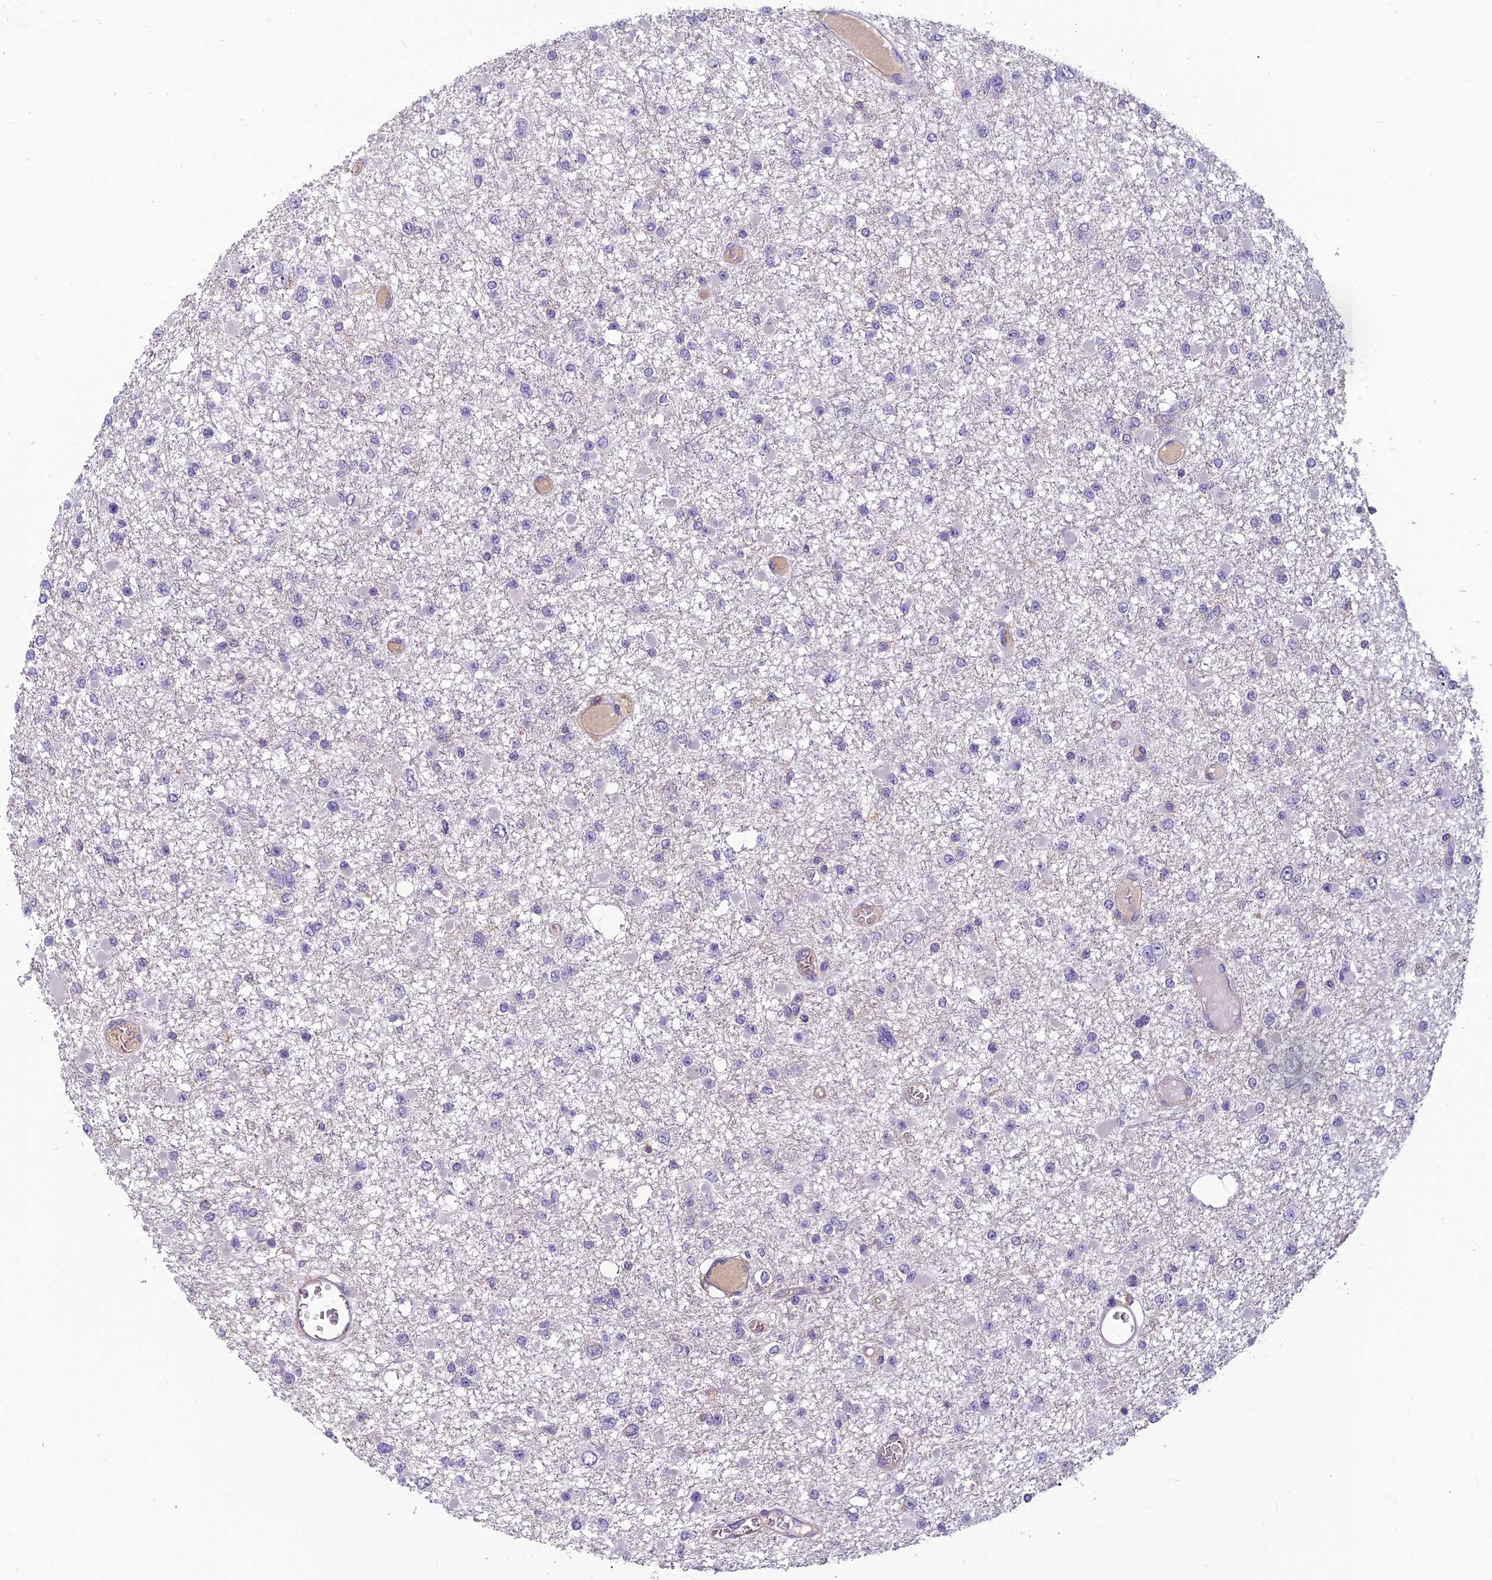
{"staining": {"intensity": "negative", "quantity": "none", "location": "none"}, "tissue": "glioma", "cell_type": "Tumor cells", "image_type": "cancer", "snomed": [{"axis": "morphology", "description": "Glioma, malignant, Low grade"}, {"axis": "topography", "description": "Brain"}], "caption": "Immunohistochemistry (IHC) histopathology image of neoplastic tissue: human glioma stained with DAB shows no significant protein expression in tumor cells.", "gene": "TSPAN15", "patient": {"sex": "female", "age": 22}}